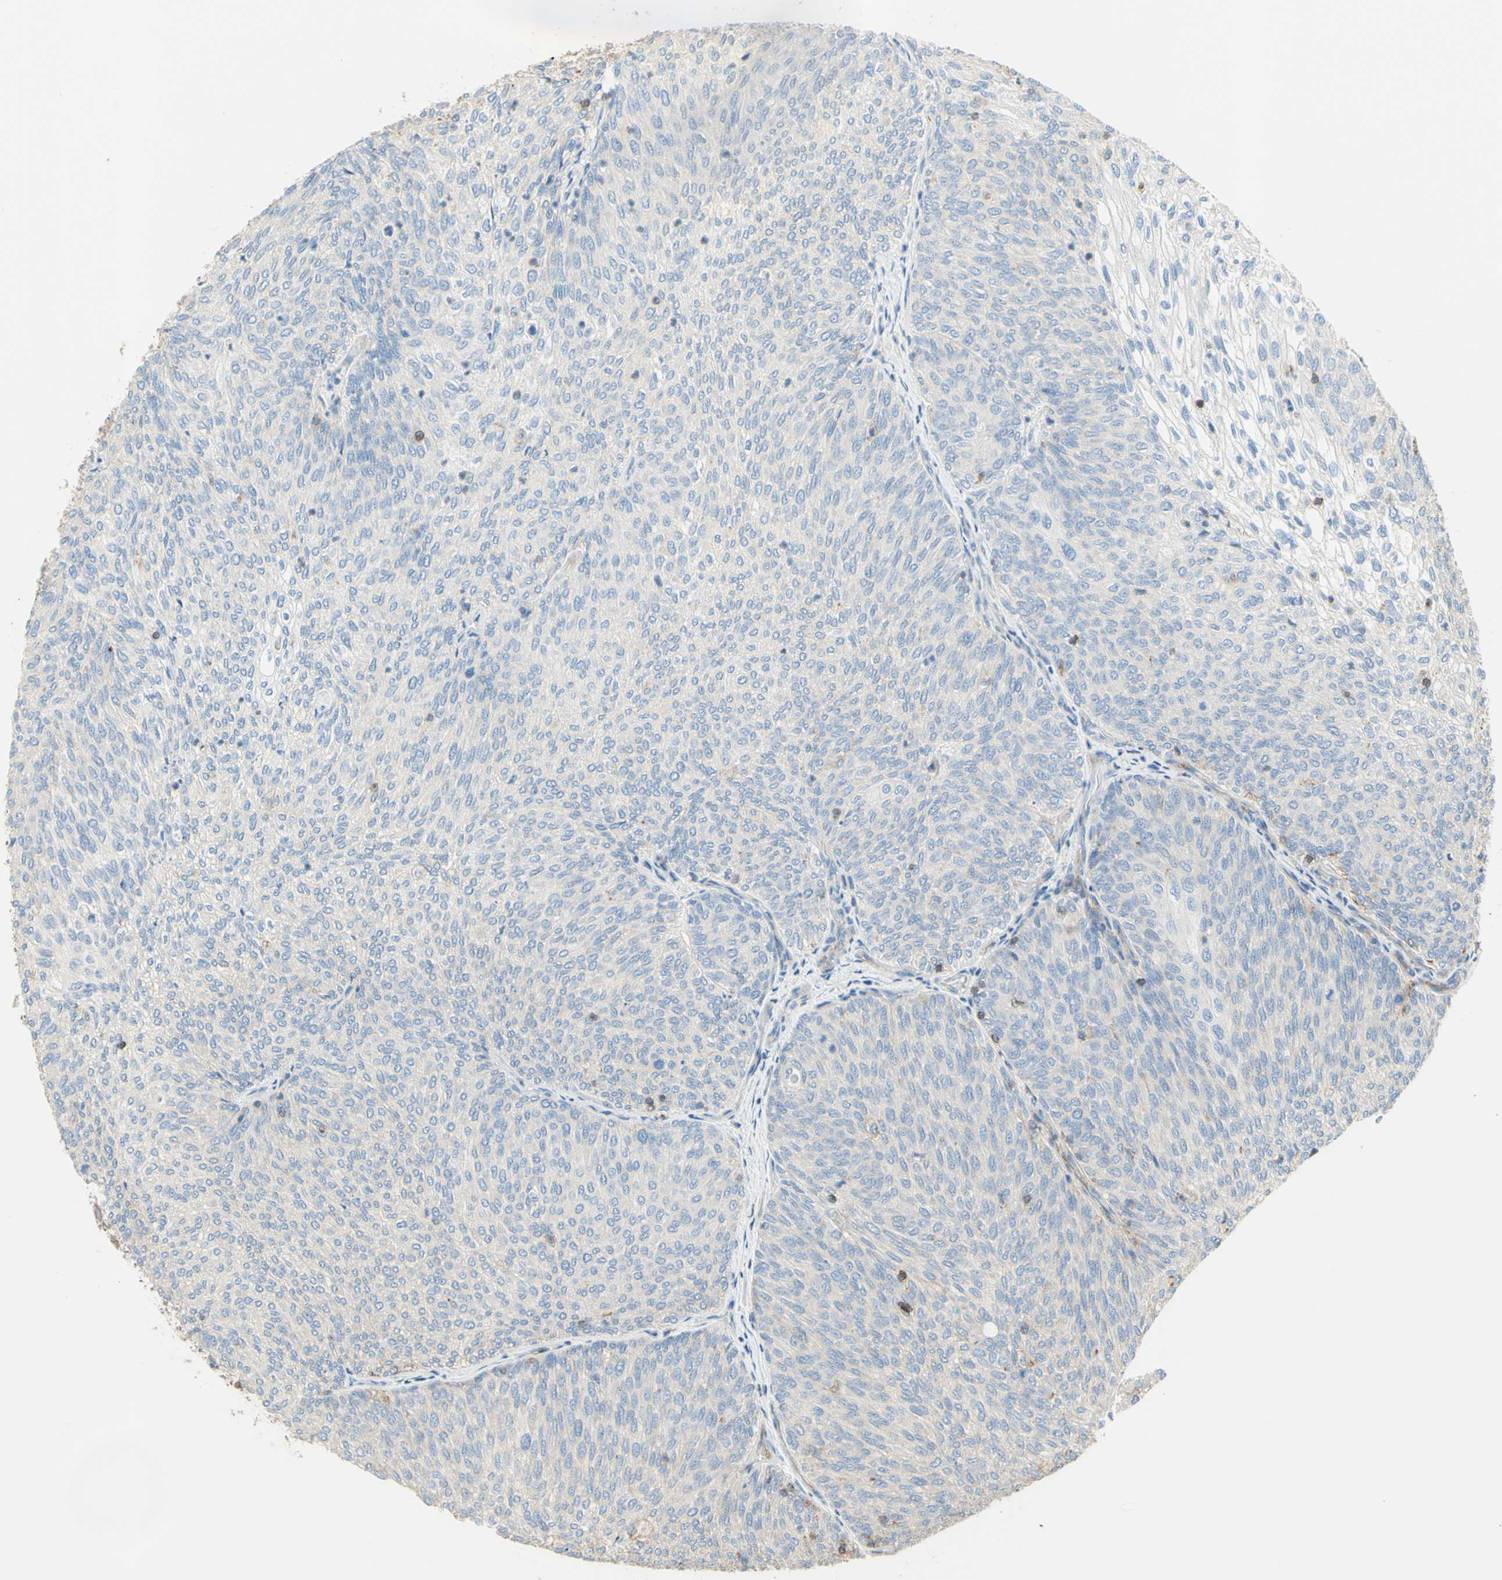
{"staining": {"intensity": "negative", "quantity": "none", "location": "none"}, "tissue": "urothelial cancer", "cell_type": "Tumor cells", "image_type": "cancer", "snomed": [{"axis": "morphology", "description": "Urothelial carcinoma, Low grade"}, {"axis": "topography", "description": "Urinary bladder"}], "caption": "High power microscopy histopathology image of an immunohistochemistry (IHC) image of urothelial cancer, revealing no significant positivity in tumor cells.", "gene": "SEMA4C", "patient": {"sex": "female", "age": 79}}